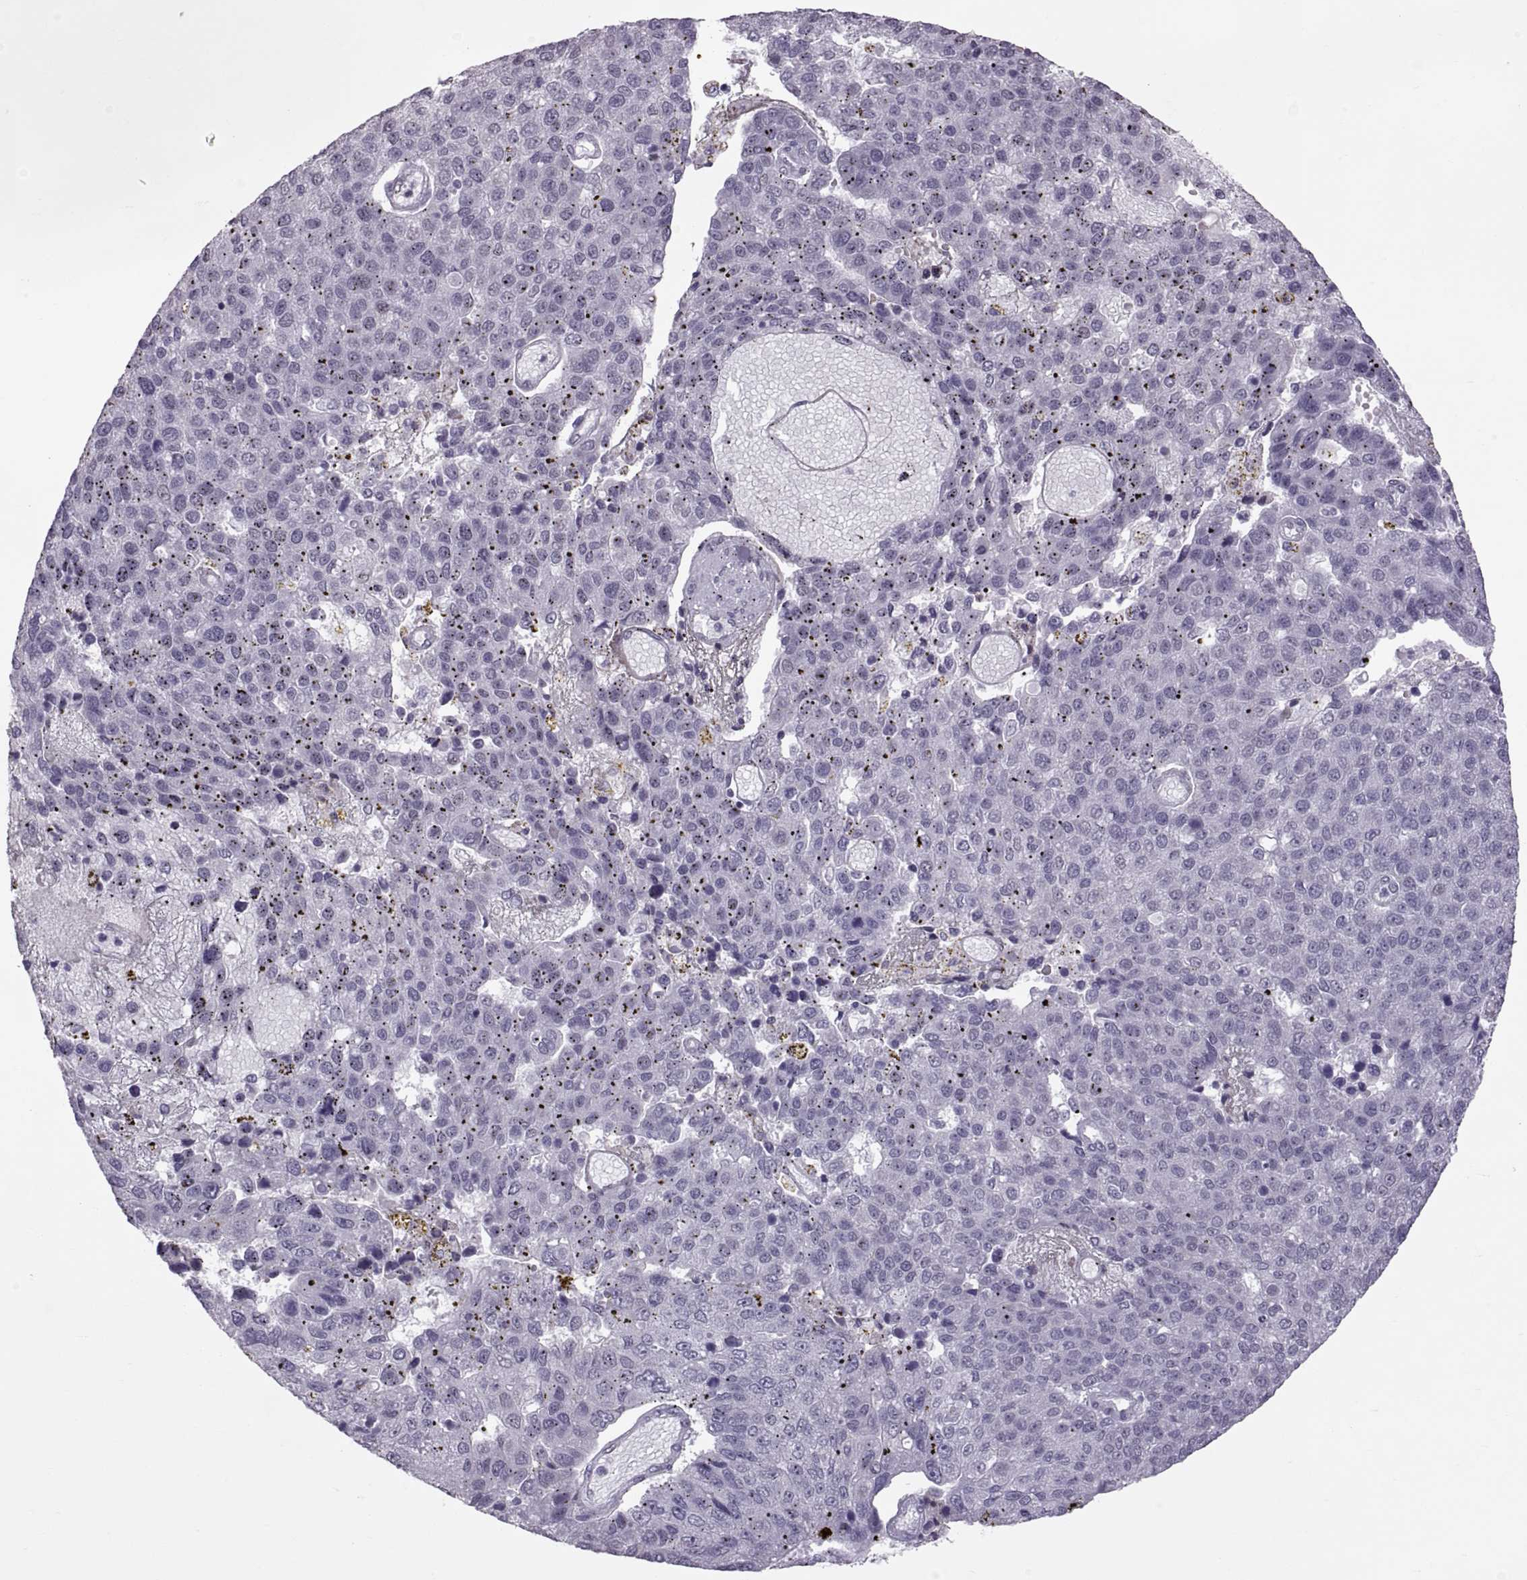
{"staining": {"intensity": "negative", "quantity": "none", "location": "none"}, "tissue": "pancreatic cancer", "cell_type": "Tumor cells", "image_type": "cancer", "snomed": [{"axis": "morphology", "description": "Adenocarcinoma, NOS"}, {"axis": "topography", "description": "Pancreas"}], "caption": "Immunohistochemical staining of human pancreatic cancer displays no significant staining in tumor cells.", "gene": "KRT77", "patient": {"sex": "female", "age": 61}}